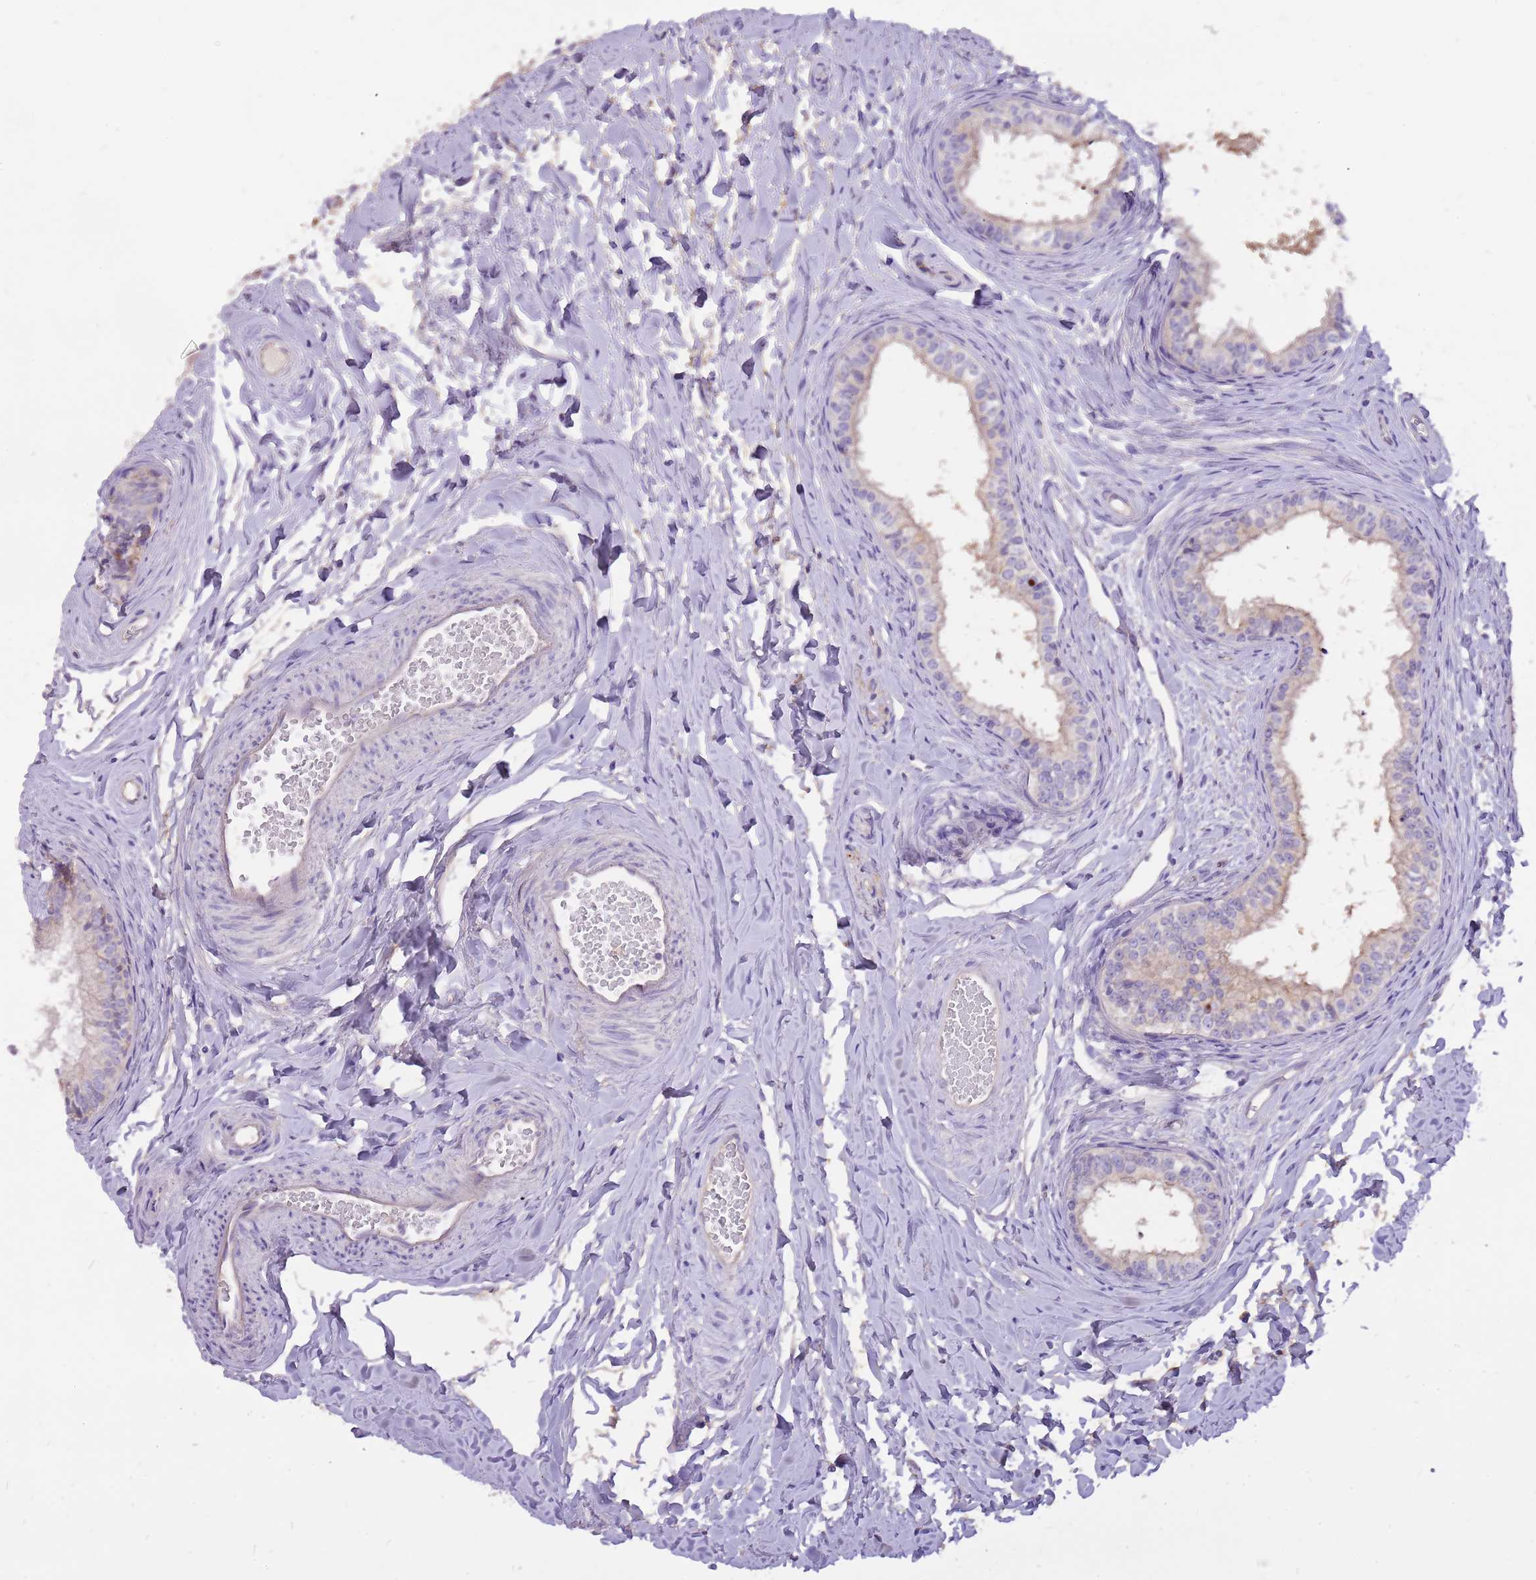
{"staining": {"intensity": "weak", "quantity": "25%-75%", "location": "cytoplasmic/membranous"}, "tissue": "epididymis", "cell_type": "Glandular cells", "image_type": "normal", "snomed": [{"axis": "morphology", "description": "Normal tissue, NOS"}, {"axis": "topography", "description": "Epididymis"}], "caption": "Immunohistochemistry image of unremarkable human epididymis stained for a protein (brown), which exhibits low levels of weak cytoplasmic/membranous expression in about 25%-75% of glandular cells.", "gene": "NTN4", "patient": {"sex": "male", "age": 34}}